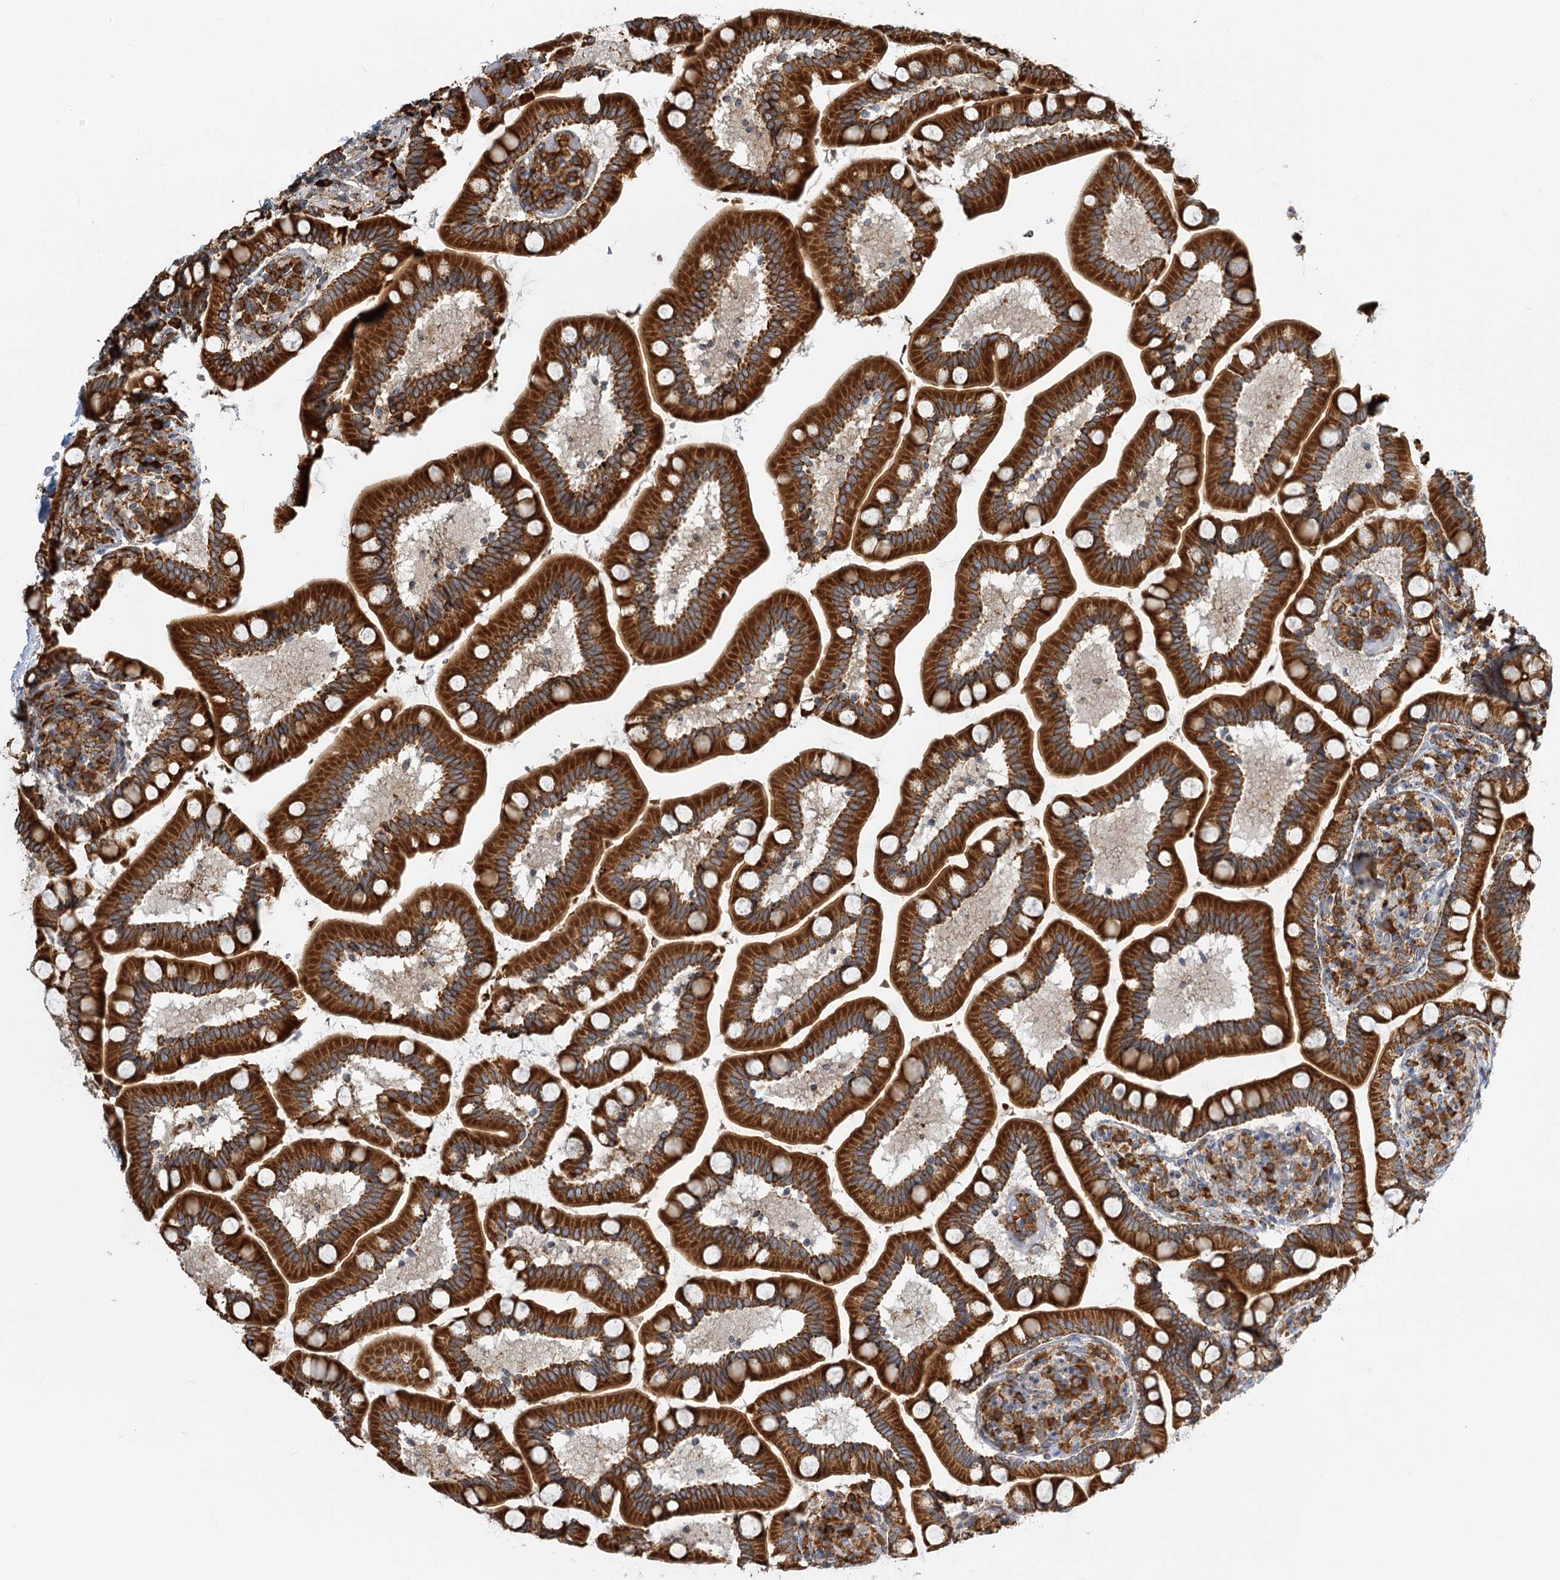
{"staining": {"intensity": "strong", "quantity": ">75%", "location": "cytoplasmic/membranous"}, "tissue": "small intestine", "cell_type": "Glandular cells", "image_type": "normal", "snomed": [{"axis": "morphology", "description": "Normal tissue, NOS"}, {"axis": "topography", "description": "Small intestine"}], "caption": "Protein analysis of benign small intestine demonstrates strong cytoplasmic/membranous expression in about >75% of glandular cells. Nuclei are stained in blue.", "gene": "TAS1R1", "patient": {"sex": "female", "age": 64}}